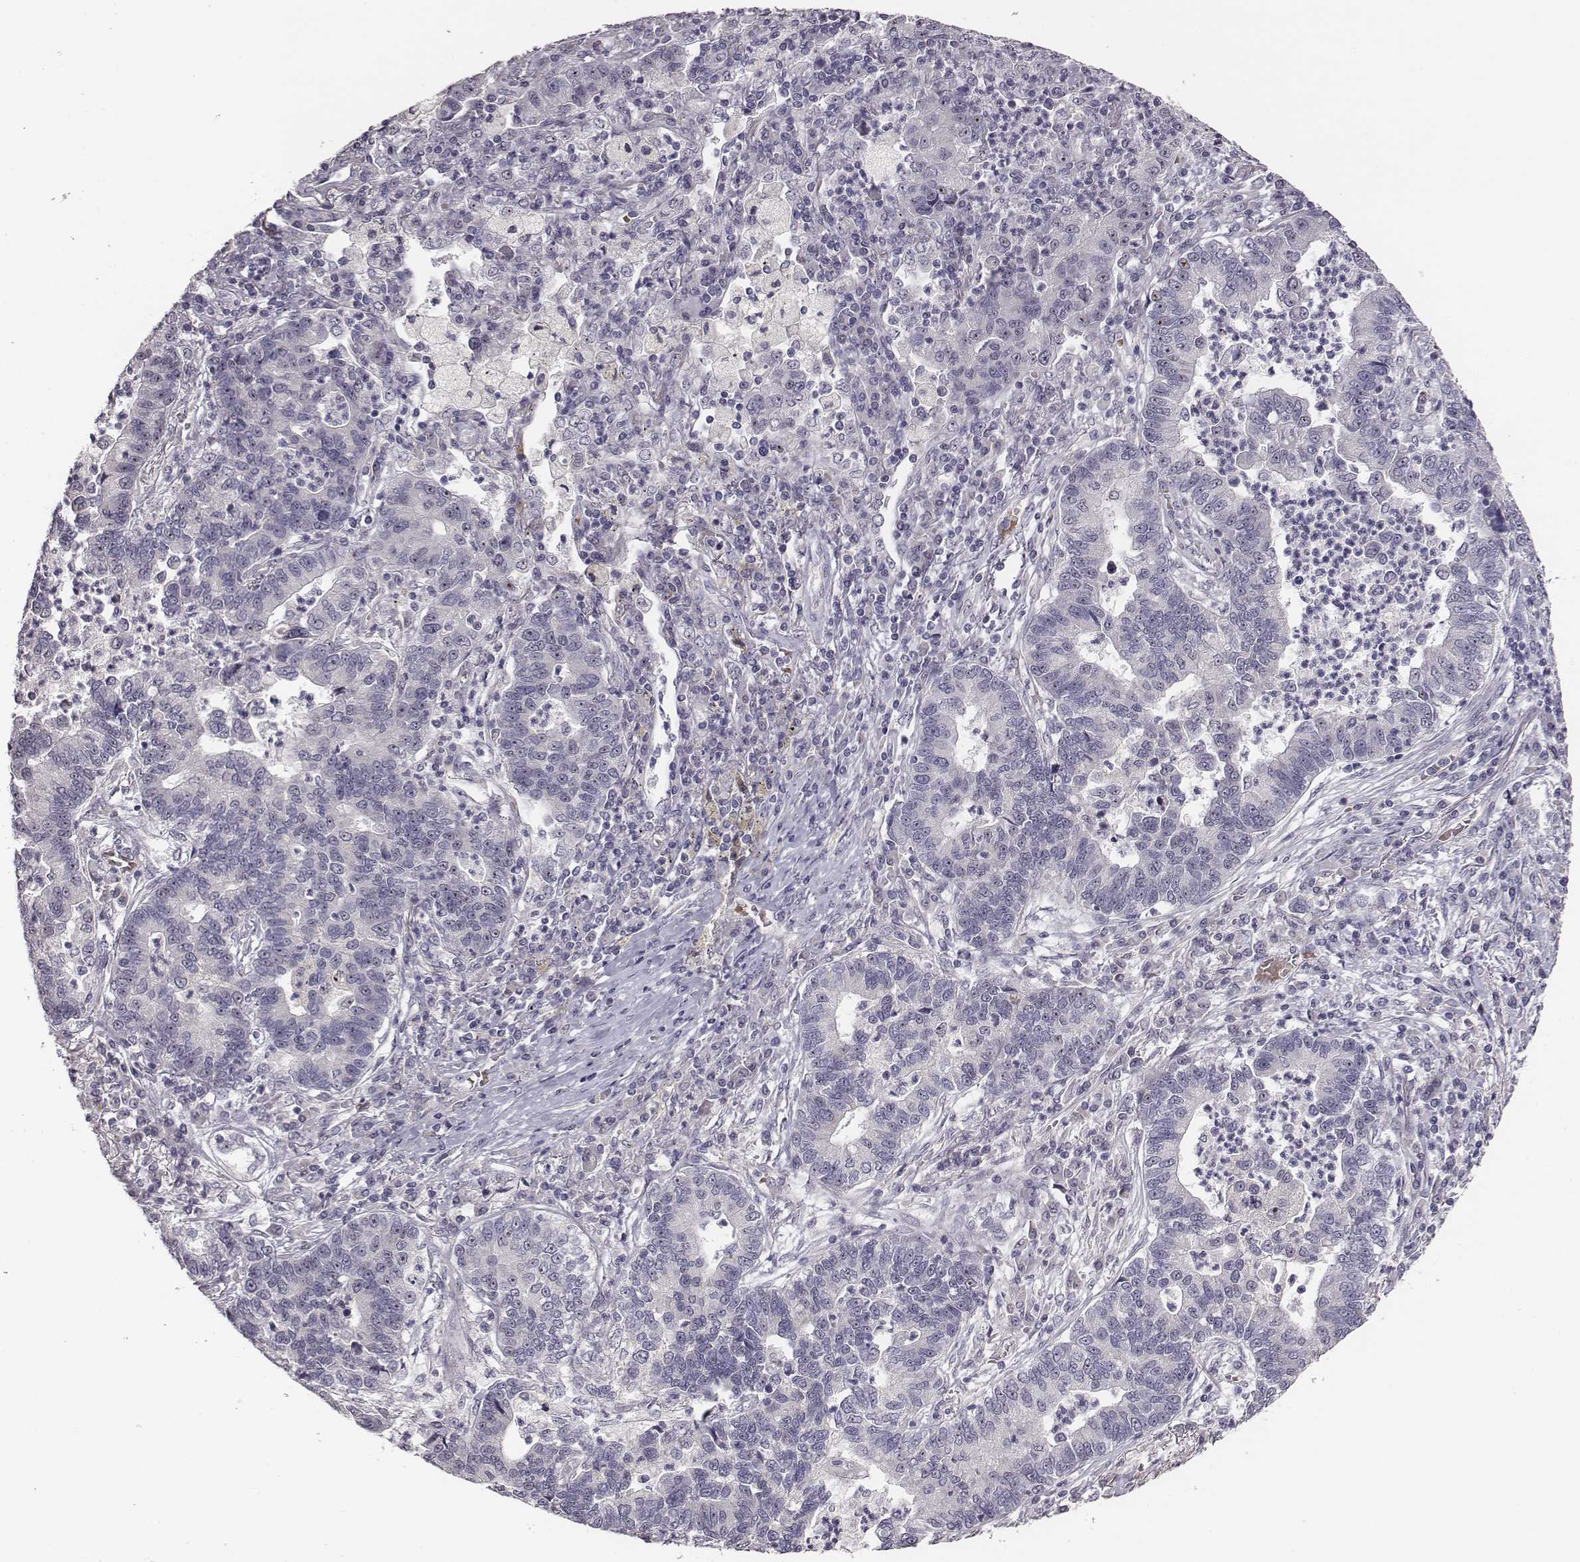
{"staining": {"intensity": "negative", "quantity": "none", "location": "none"}, "tissue": "lung cancer", "cell_type": "Tumor cells", "image_type": "cancer", "snomed": [{"axis": "morphology", "description": "Adenocarcinoma, NOS"}, {"axis": "topography", "description": "Lung"}], "caption": "Tumor cells show no significant protein positivity in lung cancer.", "gene": "NIFK", "patient": {"sex": "female", "age": 57}}